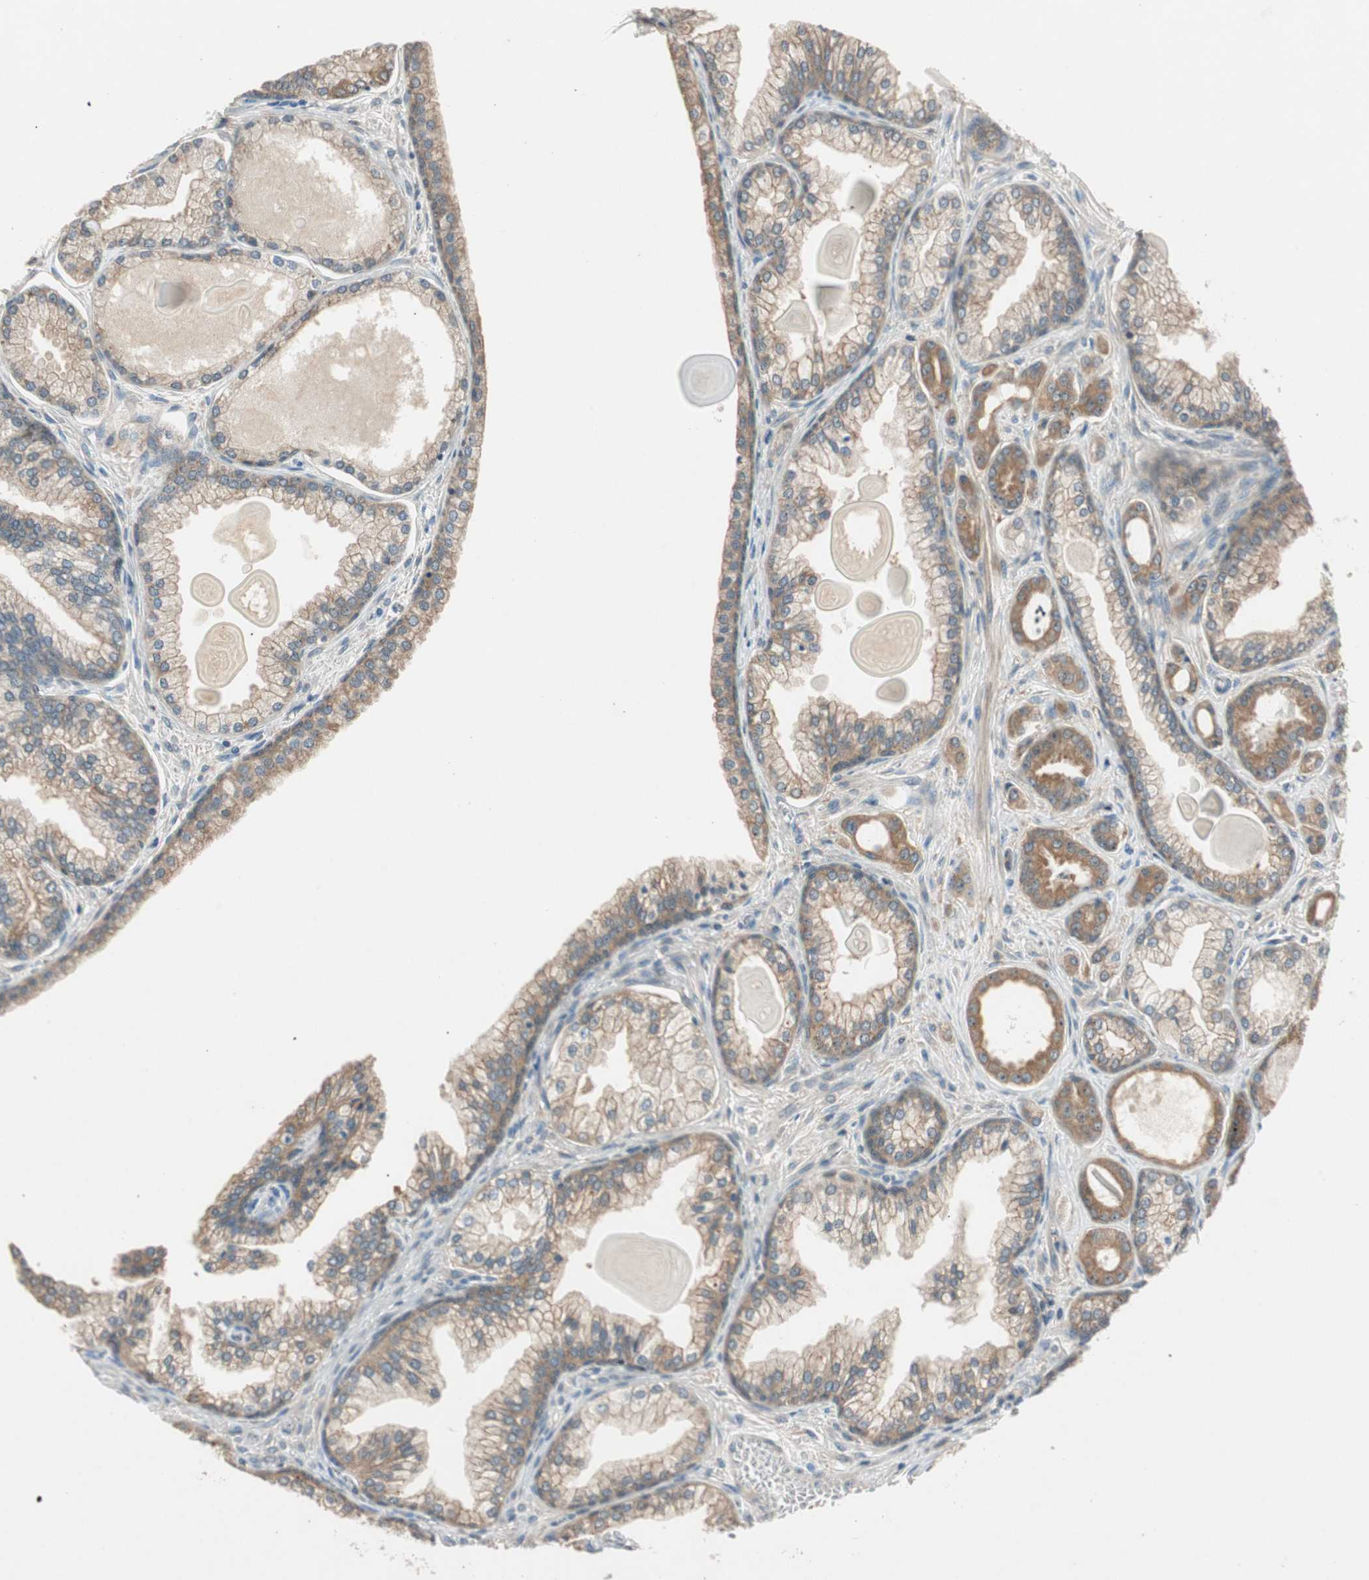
{"staining": {"intensity": "moderate", "quantity": ">75%", "location": "cytoplasmic/membranous"}, "tissue": "prostate cancer", "cell_type": "Tumor cells", "image_type": "cancer", "snomed": [{"axis": "morphology", "description": "Adenocarcinoma, Low grade"}, {"axis": "topography", "description": "Prostate"}], "caption": "Moderate cytoplasmic/membranous protein positivity is appreciated in about >75% of tumor cells in prostate cancer (low-grade adenocarcinoma).", "gene": "NCLN", "patient": {"sex": "male", "age": 59}}